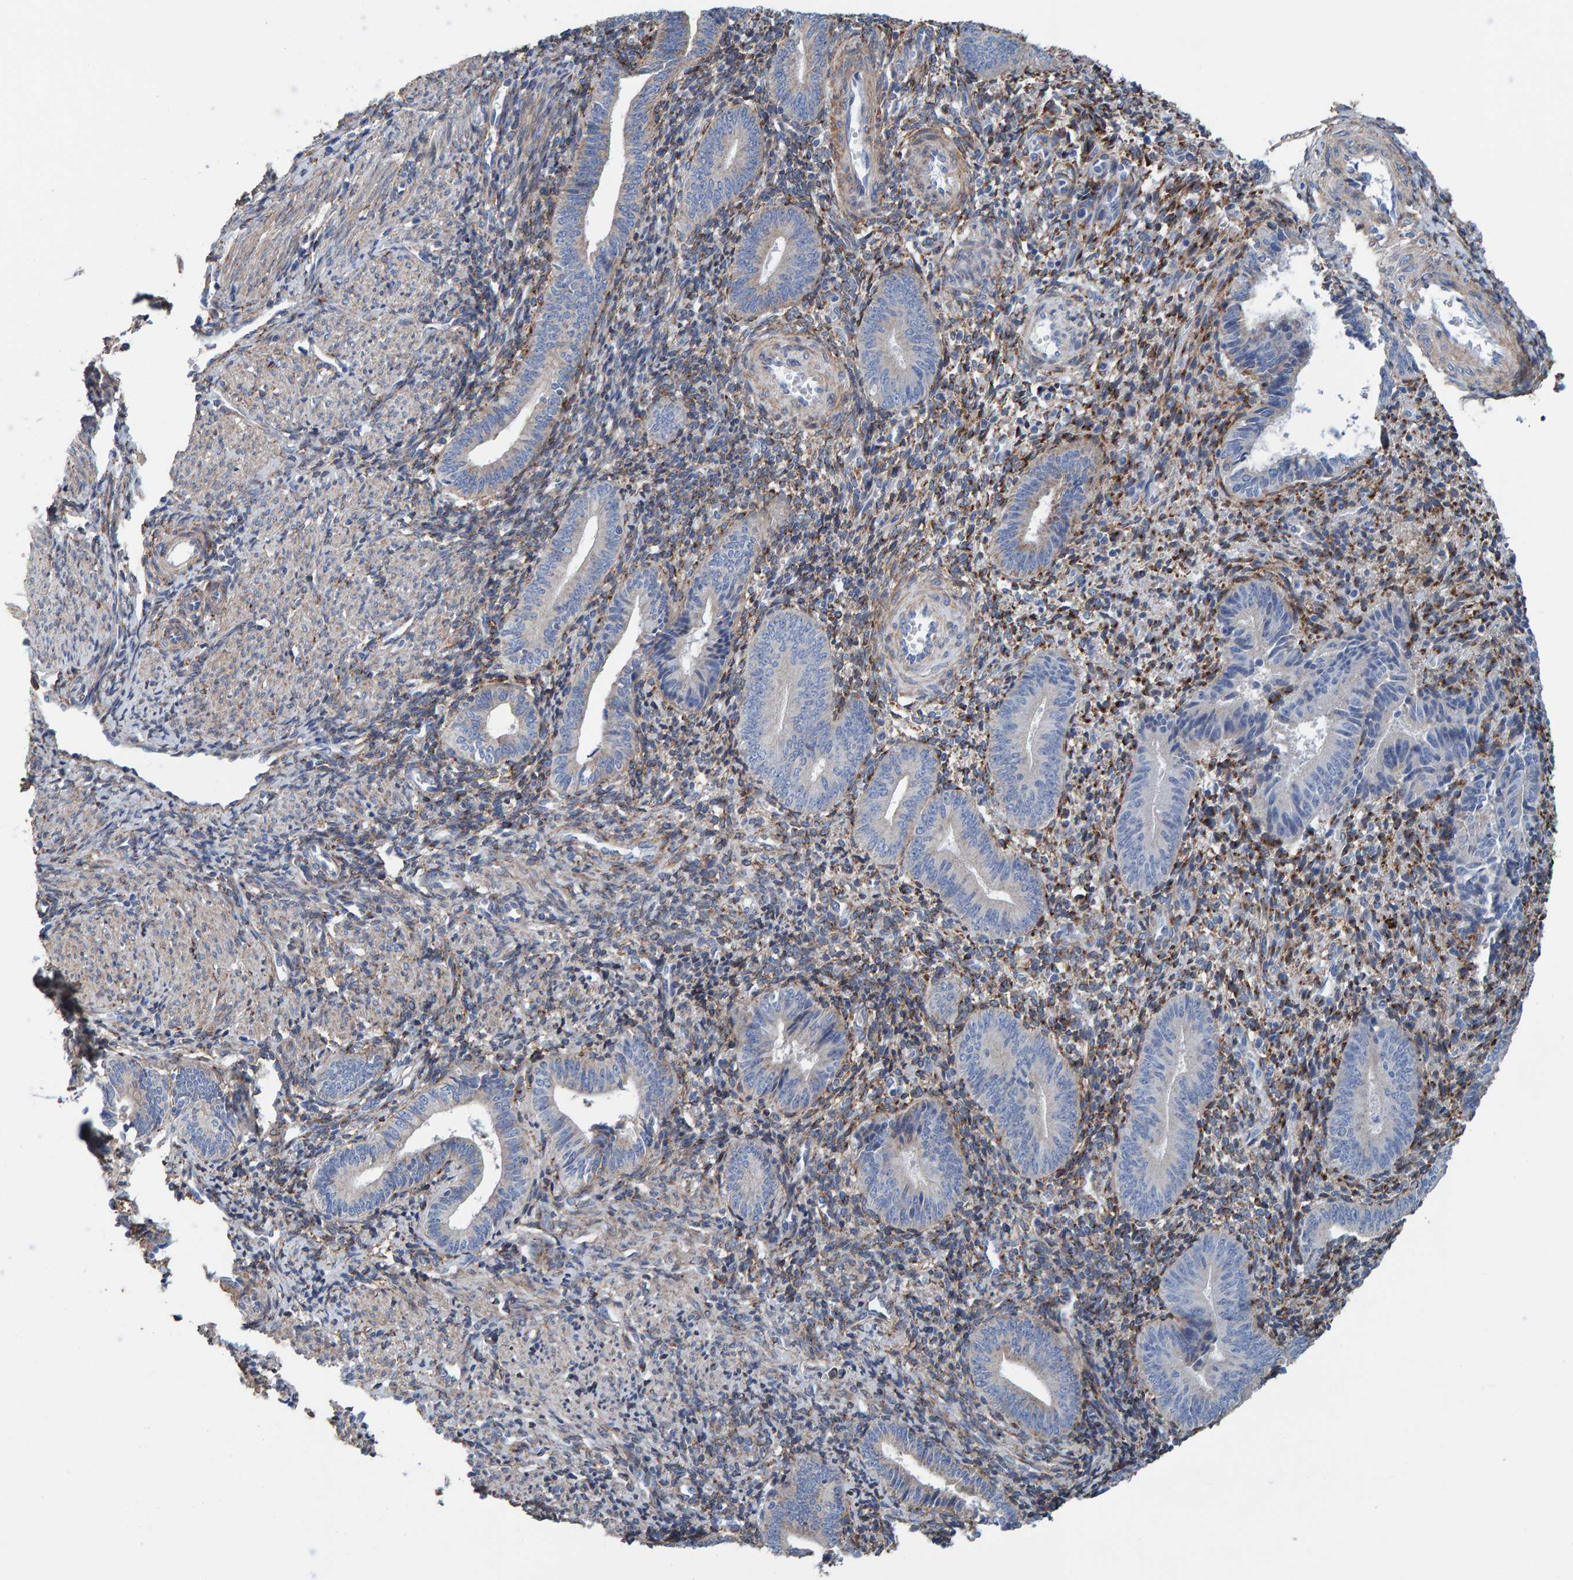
{"staining": {"intensity": "moderate", "quantity": ">75%", "location": "cytoplasmic/membranous"}, "tissue": "endometrium", "cell_type": "Cells in endometrial stroma", "image_type": "normal", "snomed": [{"axis": "morphology", "description": "Normal tissue, NOS"}, {"axis": "topography", "description": "Uterus"}, {"axis": "topography", "description": "Endometrium"}], "caption": "This micrograph shows immunohistochemistry staining of unremarkable human endometrium, with medium moderate cytoplasmic/membranous staining in about >75% of cells in endometrial stroma.", "gene": "LRP1", "patient": {"sex": "female", "age": 33}}